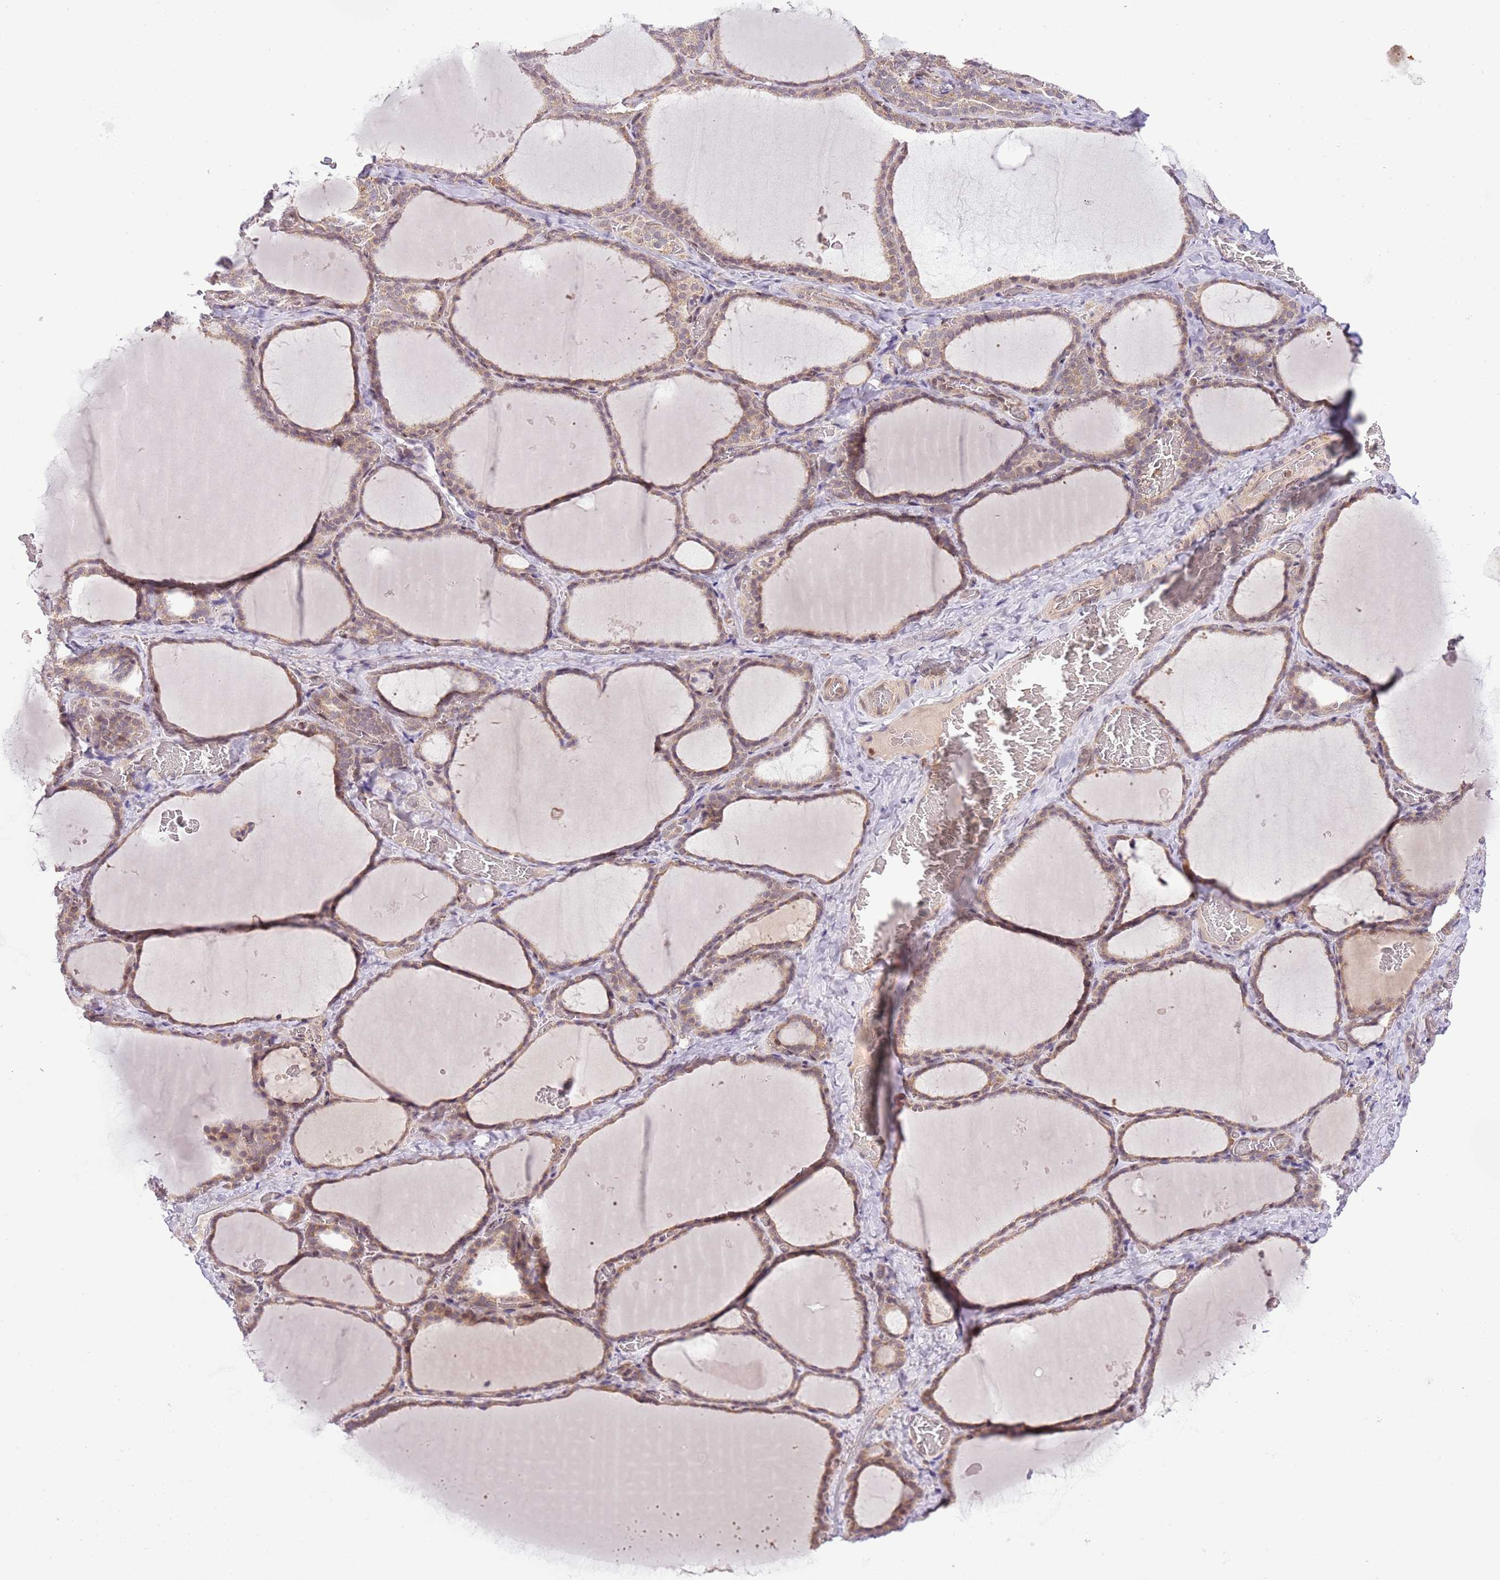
{"staining": {"intensity": "moderate", "quantity": ">75%", "location": "cytoplasmic/membranous"}, "tissue": "thyroid gland", "cell_type": "Glandular cells", "image_type": "normal", "snomed": [{"axis": "morphology", "description": "Normal tissue, NOS"}, {"axis": "topography", "description": "Thyroid gland"}], "caption": "An IHC image of normal tissue is shown. Protein staining in brown highlights moderate cytoplasmic/membranous positivity in thyroid gland within glandular cells.", "gene": "CHD1", "patient": {"sex": "female", "age": 39}}